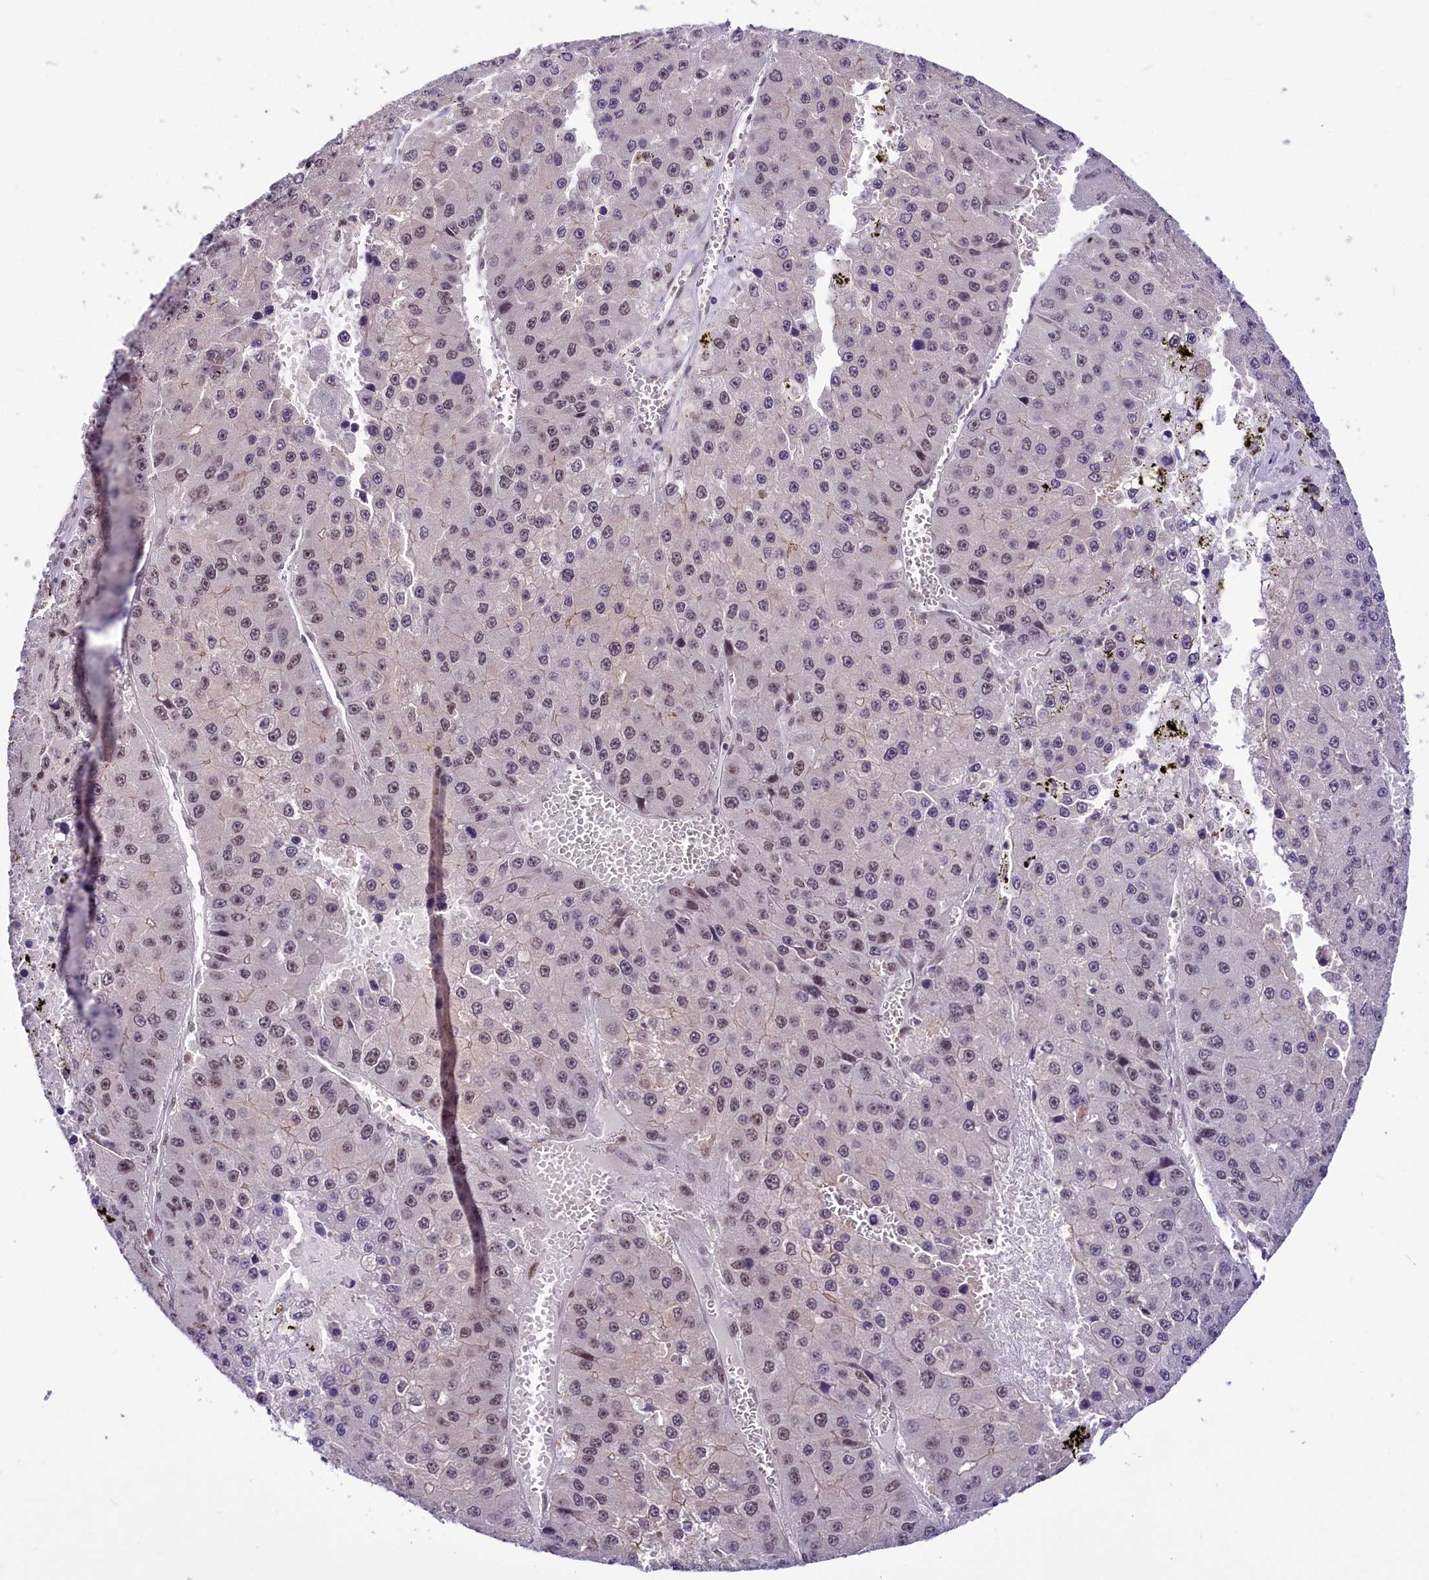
{"staining": {"intensity": "weak", "quantity": "<25%", "location": "nuclear"}, "tissue": "liver cancer", "cell_type": "Tumor cells", "image_type": "cancer", "snomed": [{"axis": "morphology", "description": "Carcinoma, Hepatocellular, NOS"}, {"axis": "topography", "description": "Liver"}], "caption": "Immunohistochemistry (IHC) image of neoplastic tissue: human liver hepatocellular carcinoma stained with DAB demonstrates no significant protein positivity in tumor cells.", "gene": "SCAF11", "patient": {"sex": "female", "age": 73}}